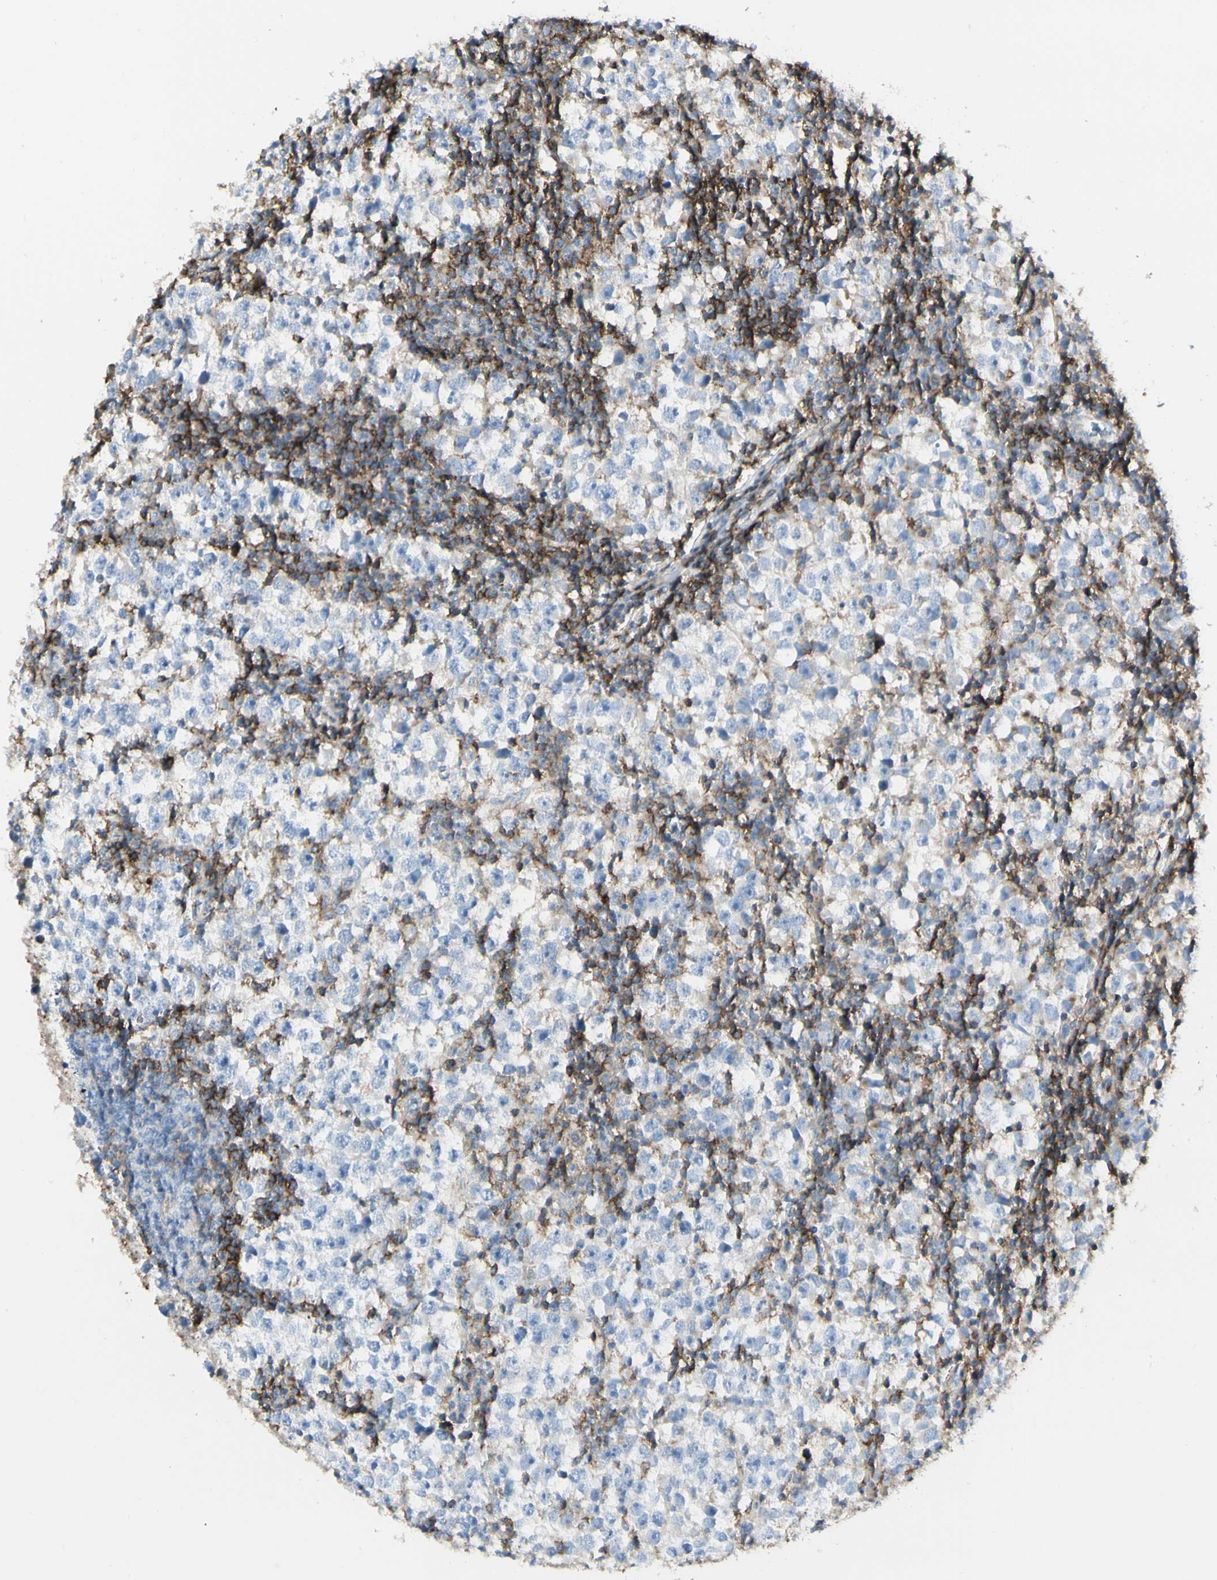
{"staining": {"intensity": "weak", "quantity": "<25%", "location": "cytoplasmic/membranous"}, "tissue": "testis cancer", "cell_type": "Tumor cells", "image_type": "cancer", "snomed": [{"axis": "morphology", "description": "Seminoma, NOS"}, {"axis": "topography", "description": "Testis"}], "caption": "Immunohistochemical staining of seminoma (testis) displays no significant expression in tumor cells. (DAB (3,3'-diaminobenzidine) immunohistochemistry visualized using brightfield microscopy, high magnification).", "gene": "CLEC2B", "patient": {"sex": "male", "age": 65}}